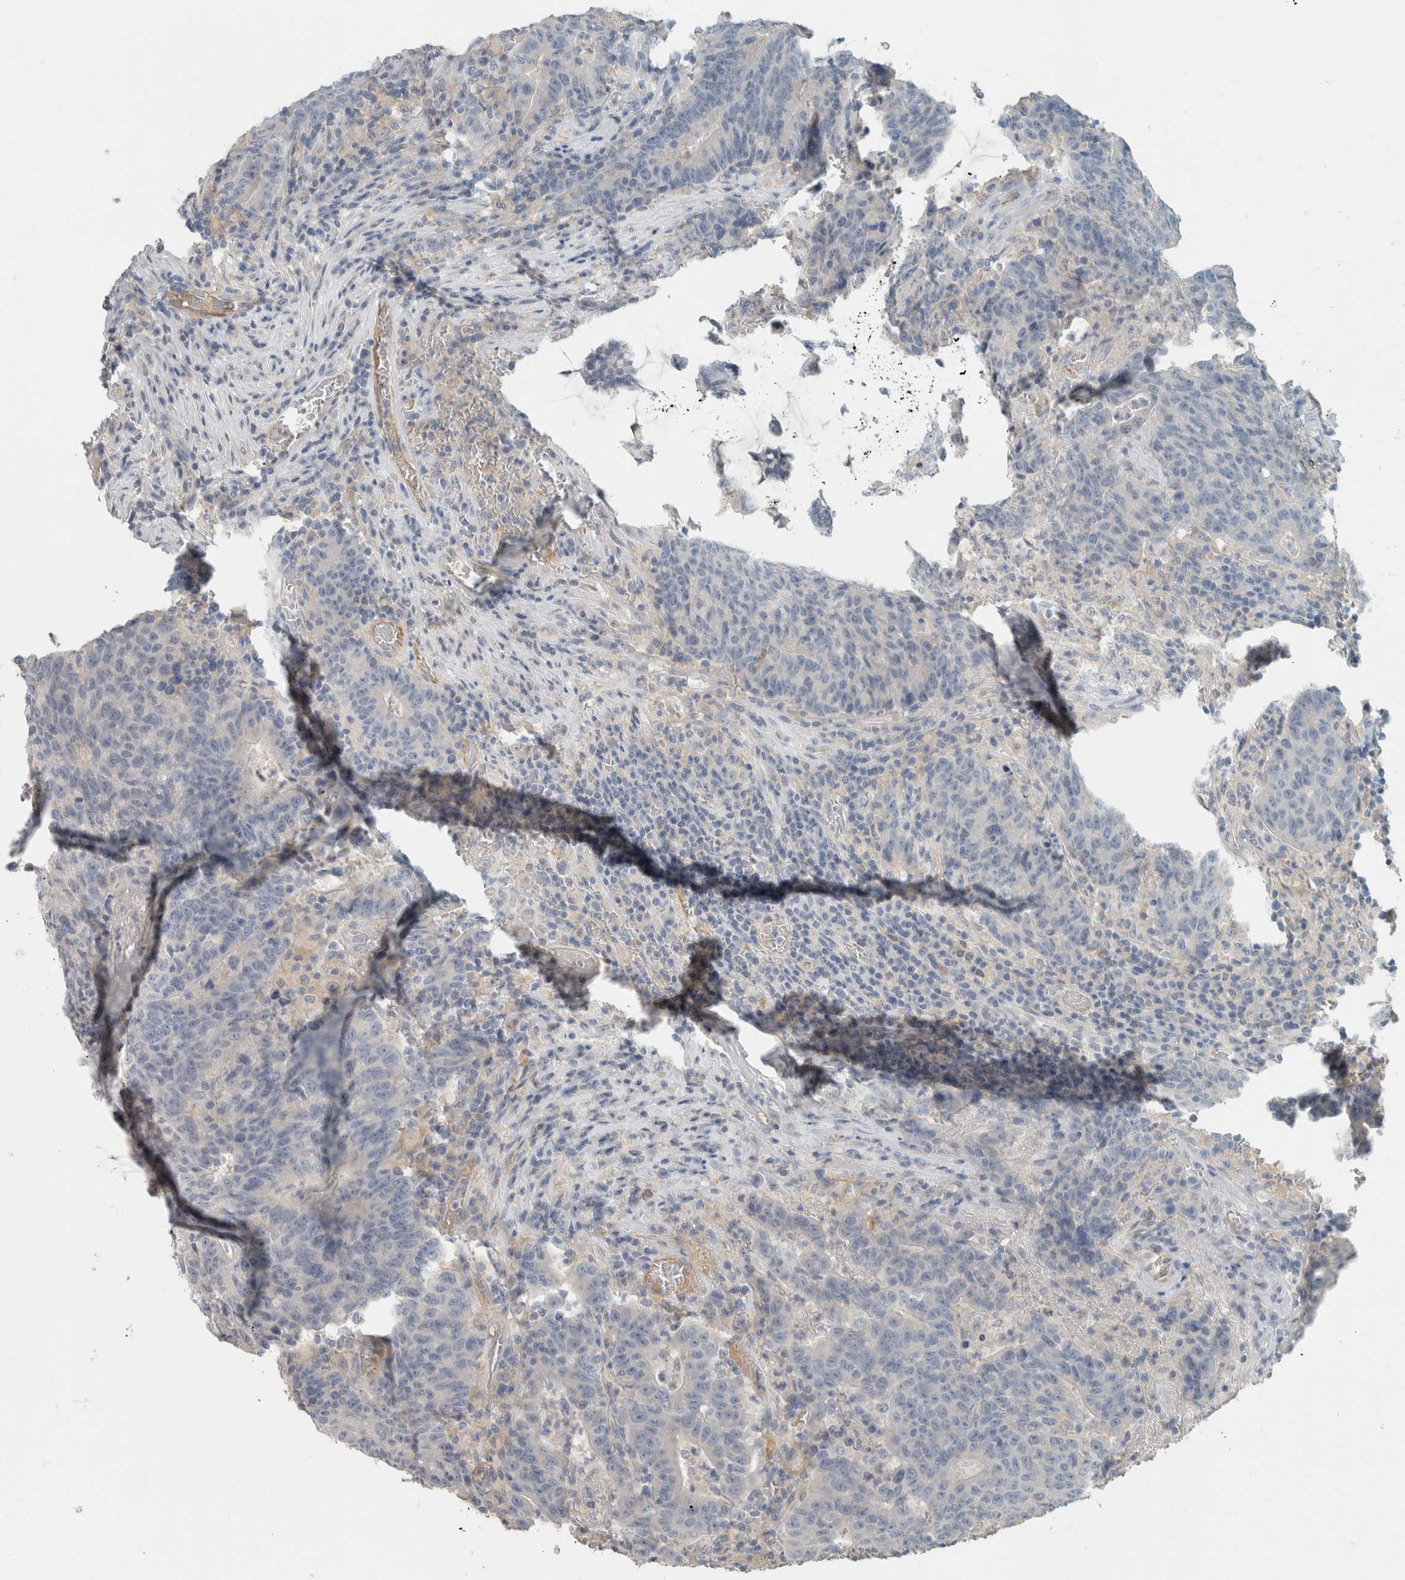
{"staining": {"intensity": "negative", "quantity": "none", "location": "none"}, "tissue": "colorectal cancer", "cell_type": "Tumor cells", "image_type": "cancer", "snomed": [{"axis": "morphology", "description": "Adenocarcinoma, NOS"}, {"axis": "topography", "description": "Colon"}], "caption": "This photomicrograph is of adenocarcinoma (colorectal) stained with immunohistochemistry (IHC) to label a protein in brown with the nuclei are counter-stained blue. There is no positivity in tumor cells. The staining was performed using DAB to visualize the protein expression in brown, while the nuclei were stained in blue with hematoxylin (Magnification: 20x).", "gene": "SCIN", "patient": {"sex": "female", "age": 75}}